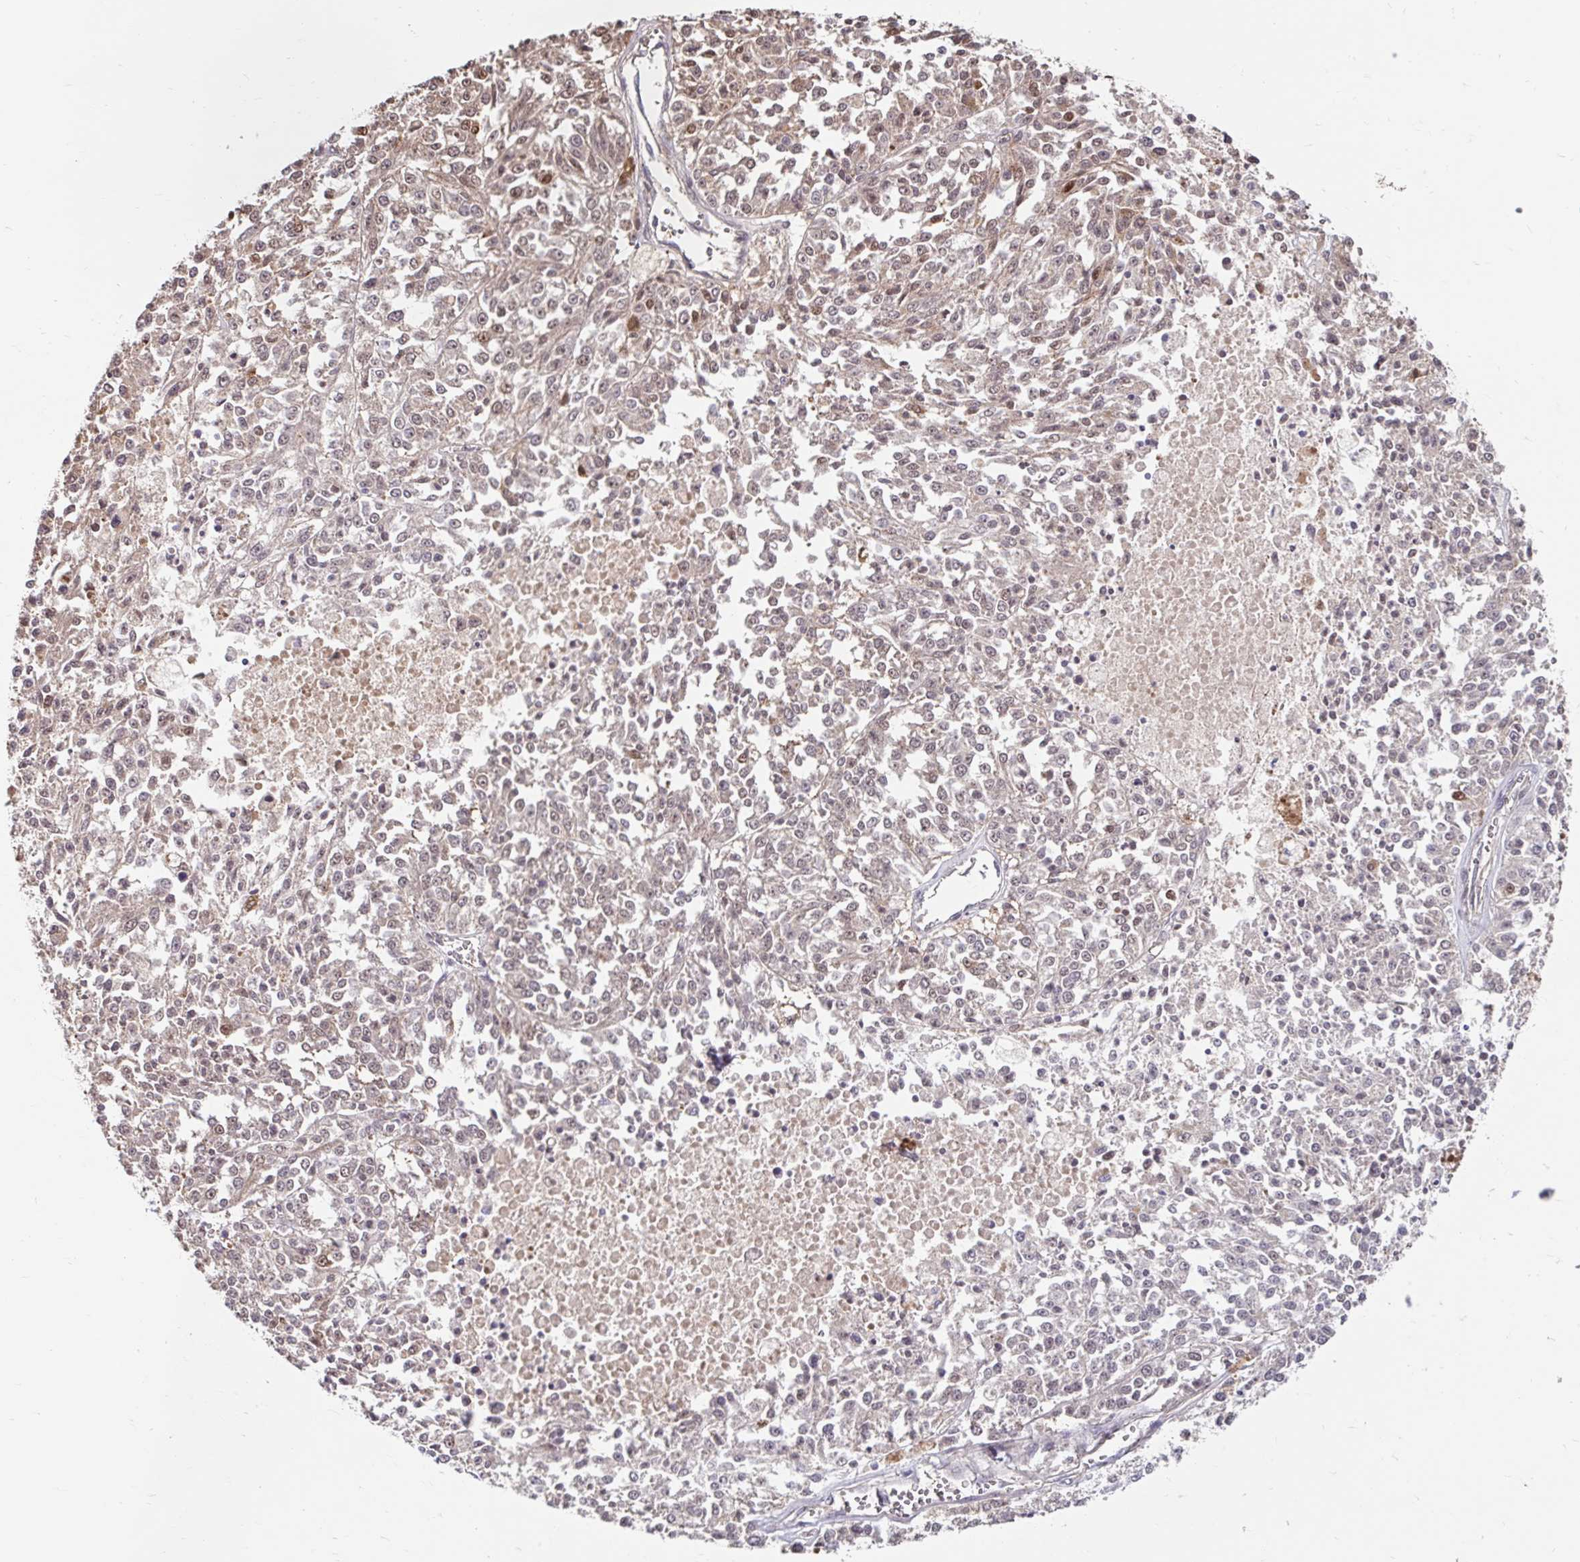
{"staining": {"intensity": "weak", "quantity": "<25%", "location": "nuclear"}, "tissue": "melanoma", "cell_type": "Tumor cells", "image_type": "cancer", "snomed": [{"axis": "morphology", "description": "Malignant melanoma, NOS"}, {"axis": "topography", "description": "Skin"}], "caption": "Malignant melanoma was stained to show a protein in brown. There is no significant staining in tumor cells.", "gene": "STYXL1", "patient": {"sex": "female", "age": 64}}